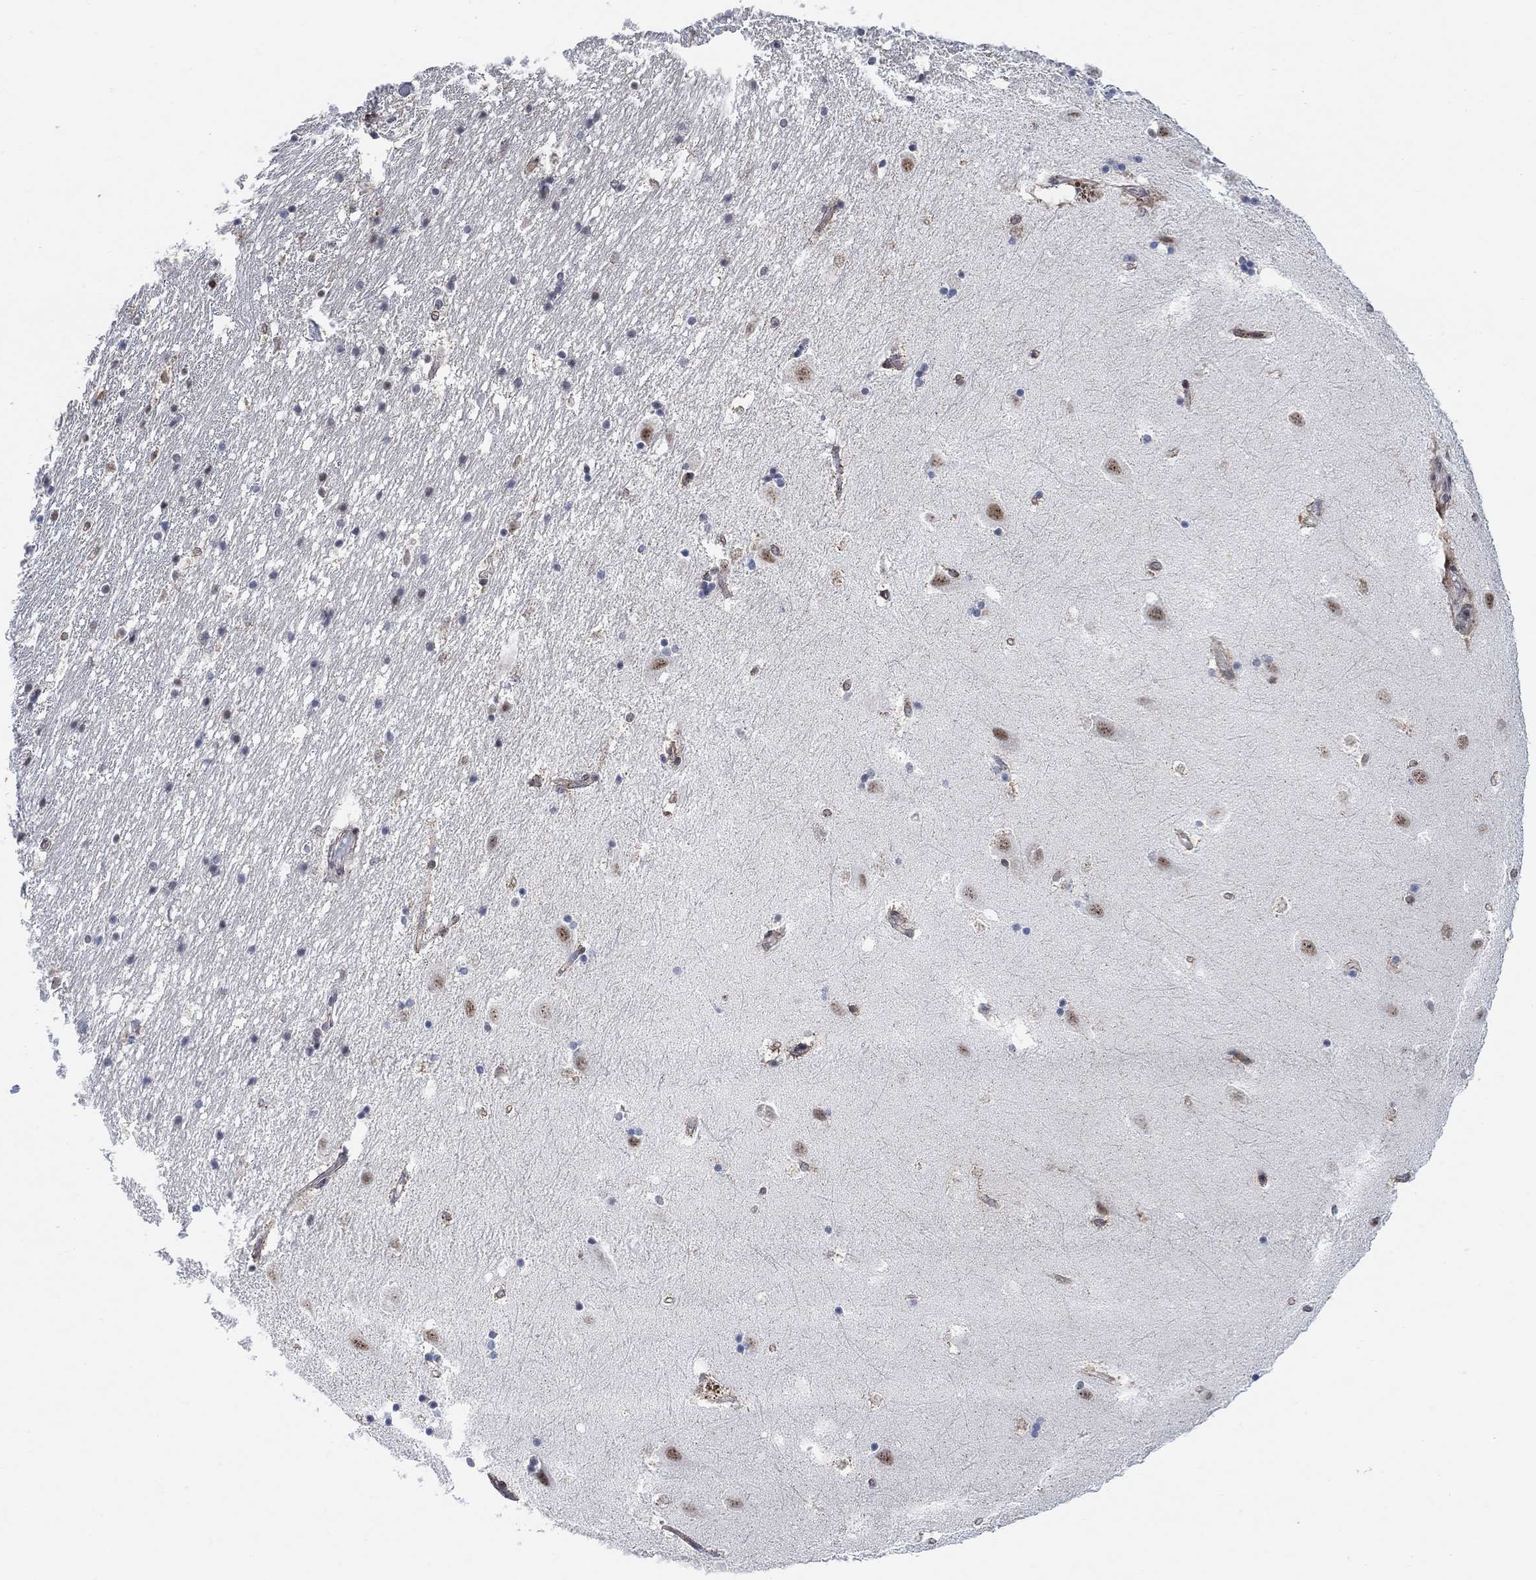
{"staining": {"intensity": "negative", "quantity": "none", "location": "none"}, "tissue": "hippocampus", "cell_type": "Glial cells", "image_type": "normal", "snomed": [{"axis": "morphology", "description": "Normal tissue, NOS"}, {"axis": "topography", "description": "Hippocampus"}], "caption": "Immunohistochemistry (IHC) image of benign hippocampus: hippocampus stained with DAB (3,3'-diaminobenzidine) shows no significant protein expression in glial cells. (Immunohistochemistry, brightfield microscopy, high magnification).", "gene": "PWWP2B", "patient": {"sex": "male", "age": 49}}